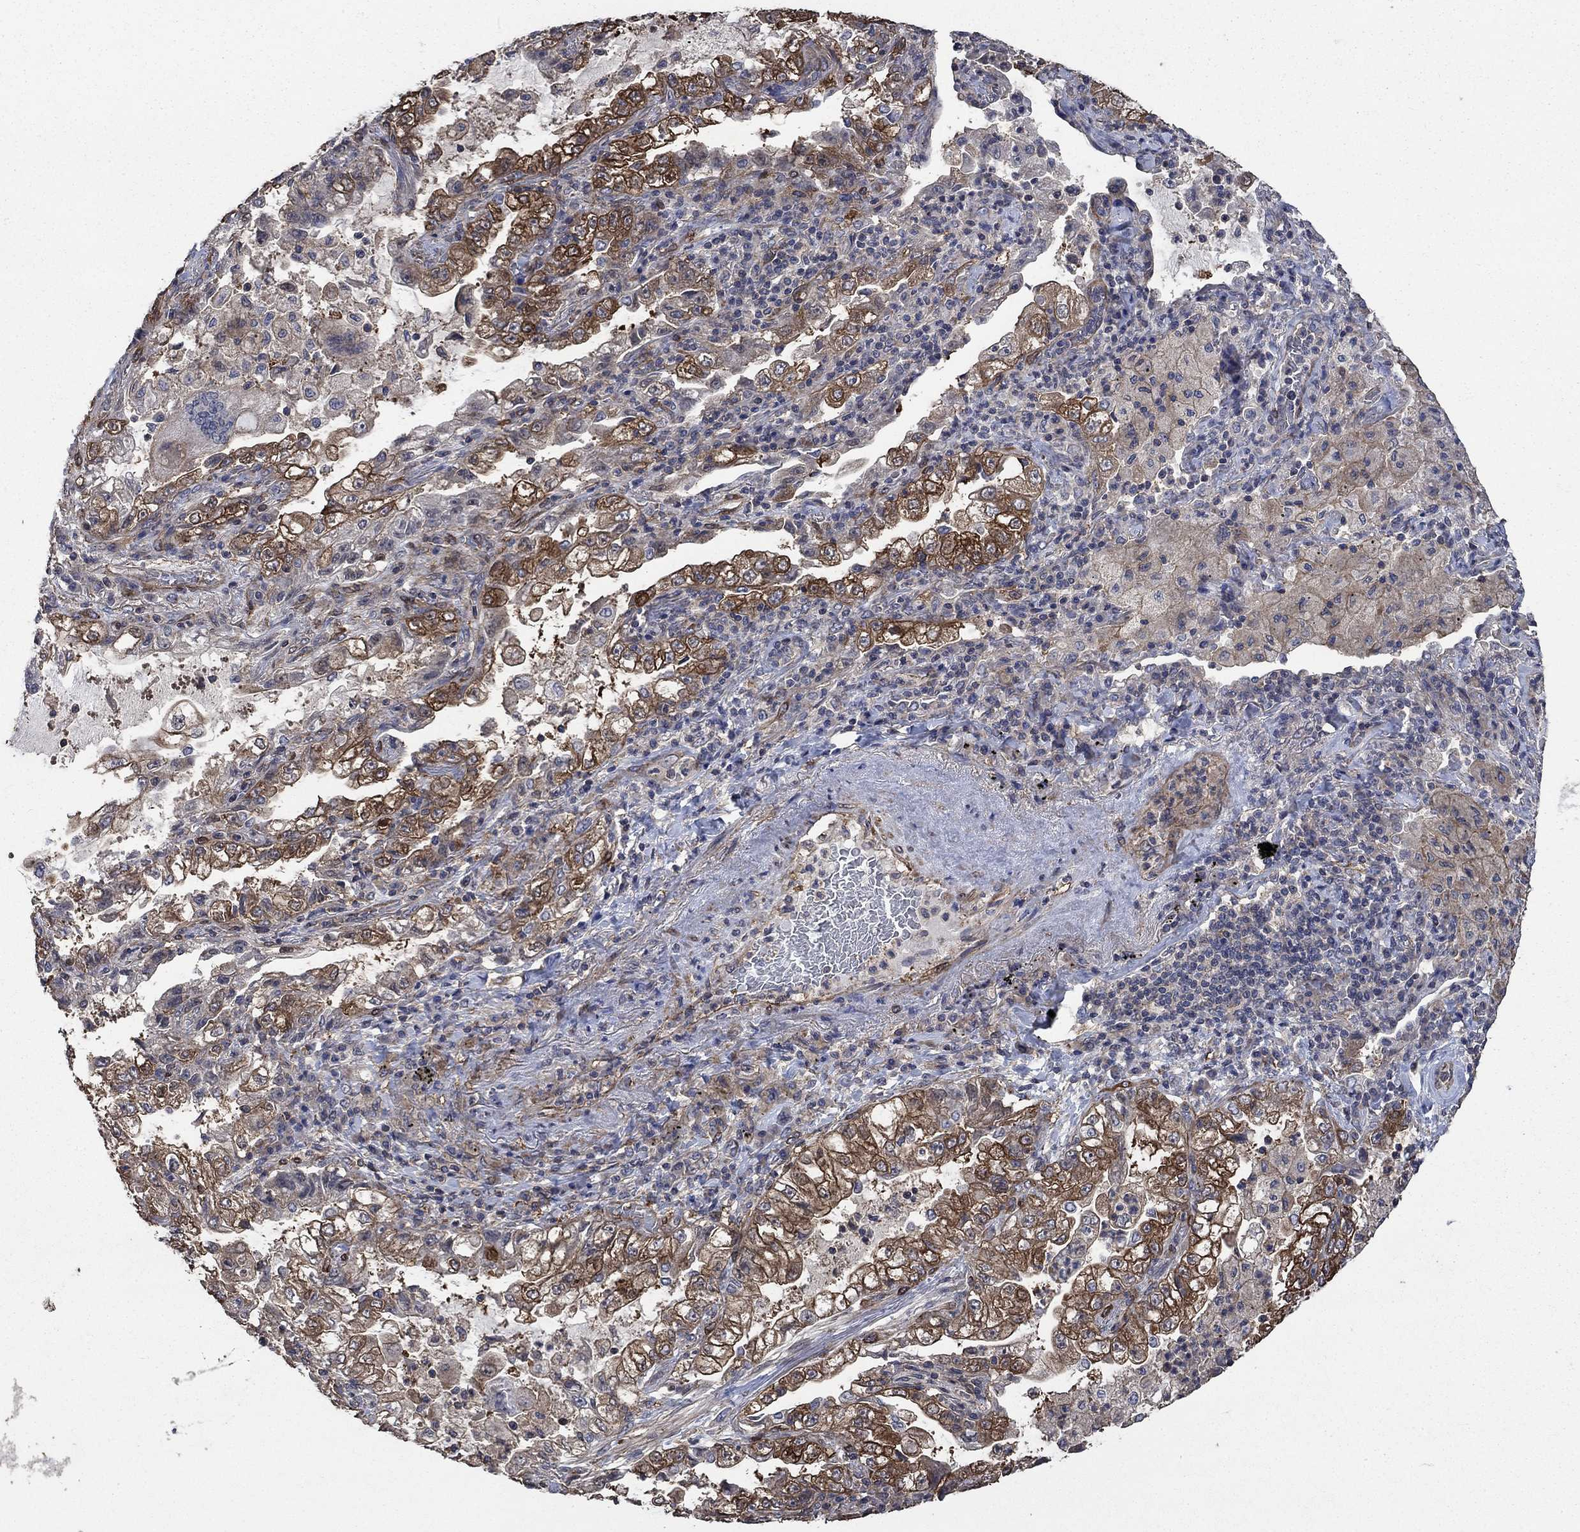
{"staining": {"intensity": "strong", "quantity": "25%-75%", "location": "cytoplasmic/membranous"}, "tissue": "lung cancer", "cell_type": "Tumor cells", "image_type": "cancer", "snomed": [{"axis": "morphology", "description": "Adenocarcinoma, NOS"}, {"axis": "topography", "description": "Lung"}], "caption": "Protein staining of lung cancer tissue shows strong cytoplasmic/membranous expression in about 25%-75% of tumor cells.", "gene": "PDE3A", "patient": {"sex": "female", "age": 73}}